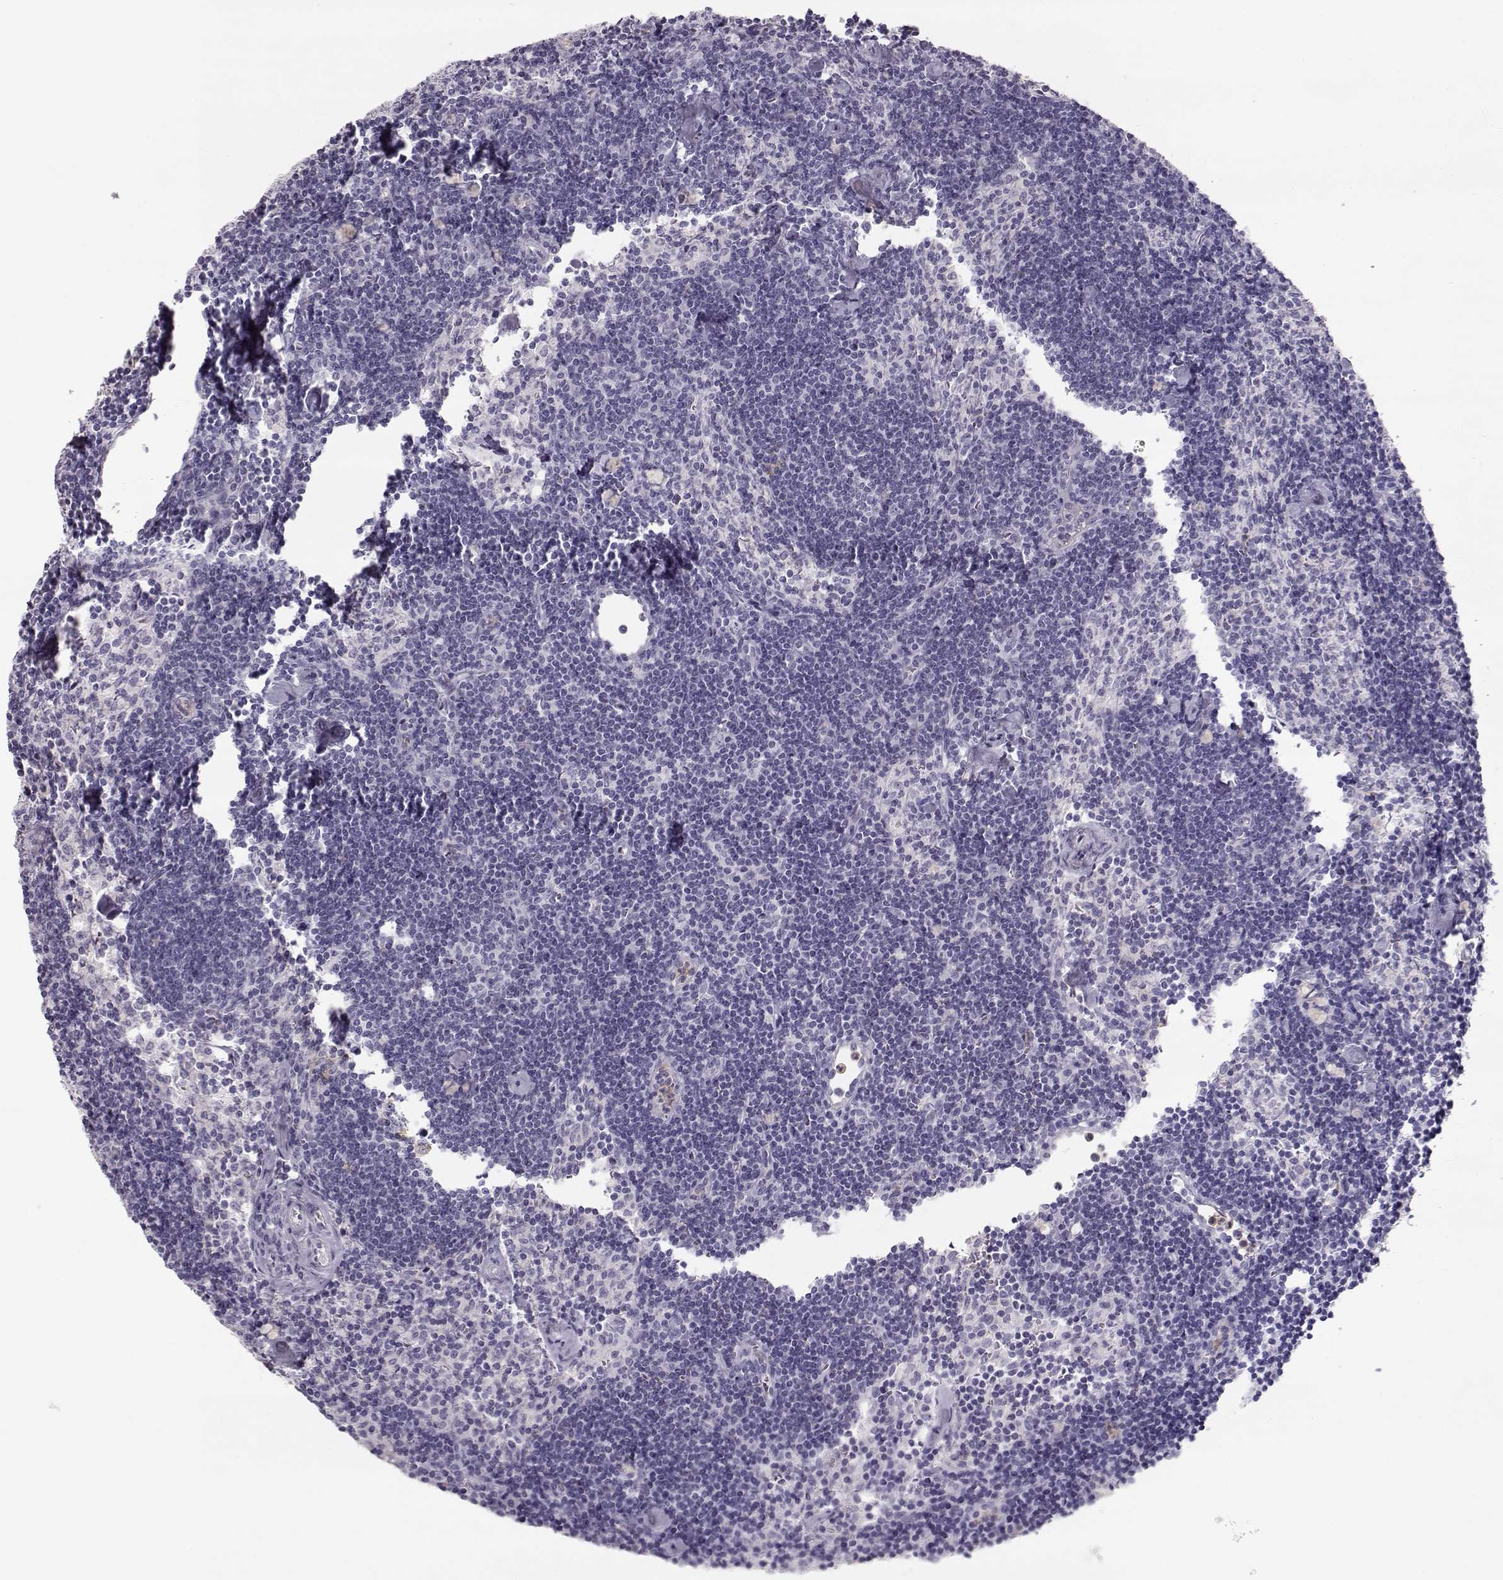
{"staining": {"intensity": "negative", "quantity": "none", "location": "none"}, "tissue": "lymph node", "cell_type": "Germinal center cells", "image_type": "normal", "snomed": [{"axis": "morphology", "description": "Normal tissue, NOS"}, {"axis": "topography", "description": "Lymph node"}], "caption": "DAB immunohistochemical staining of normal human lymph node exhibits no significant staining in germinal center cells.", "gene": "MIP", "patient": {"sex": "female", "age": 42}}